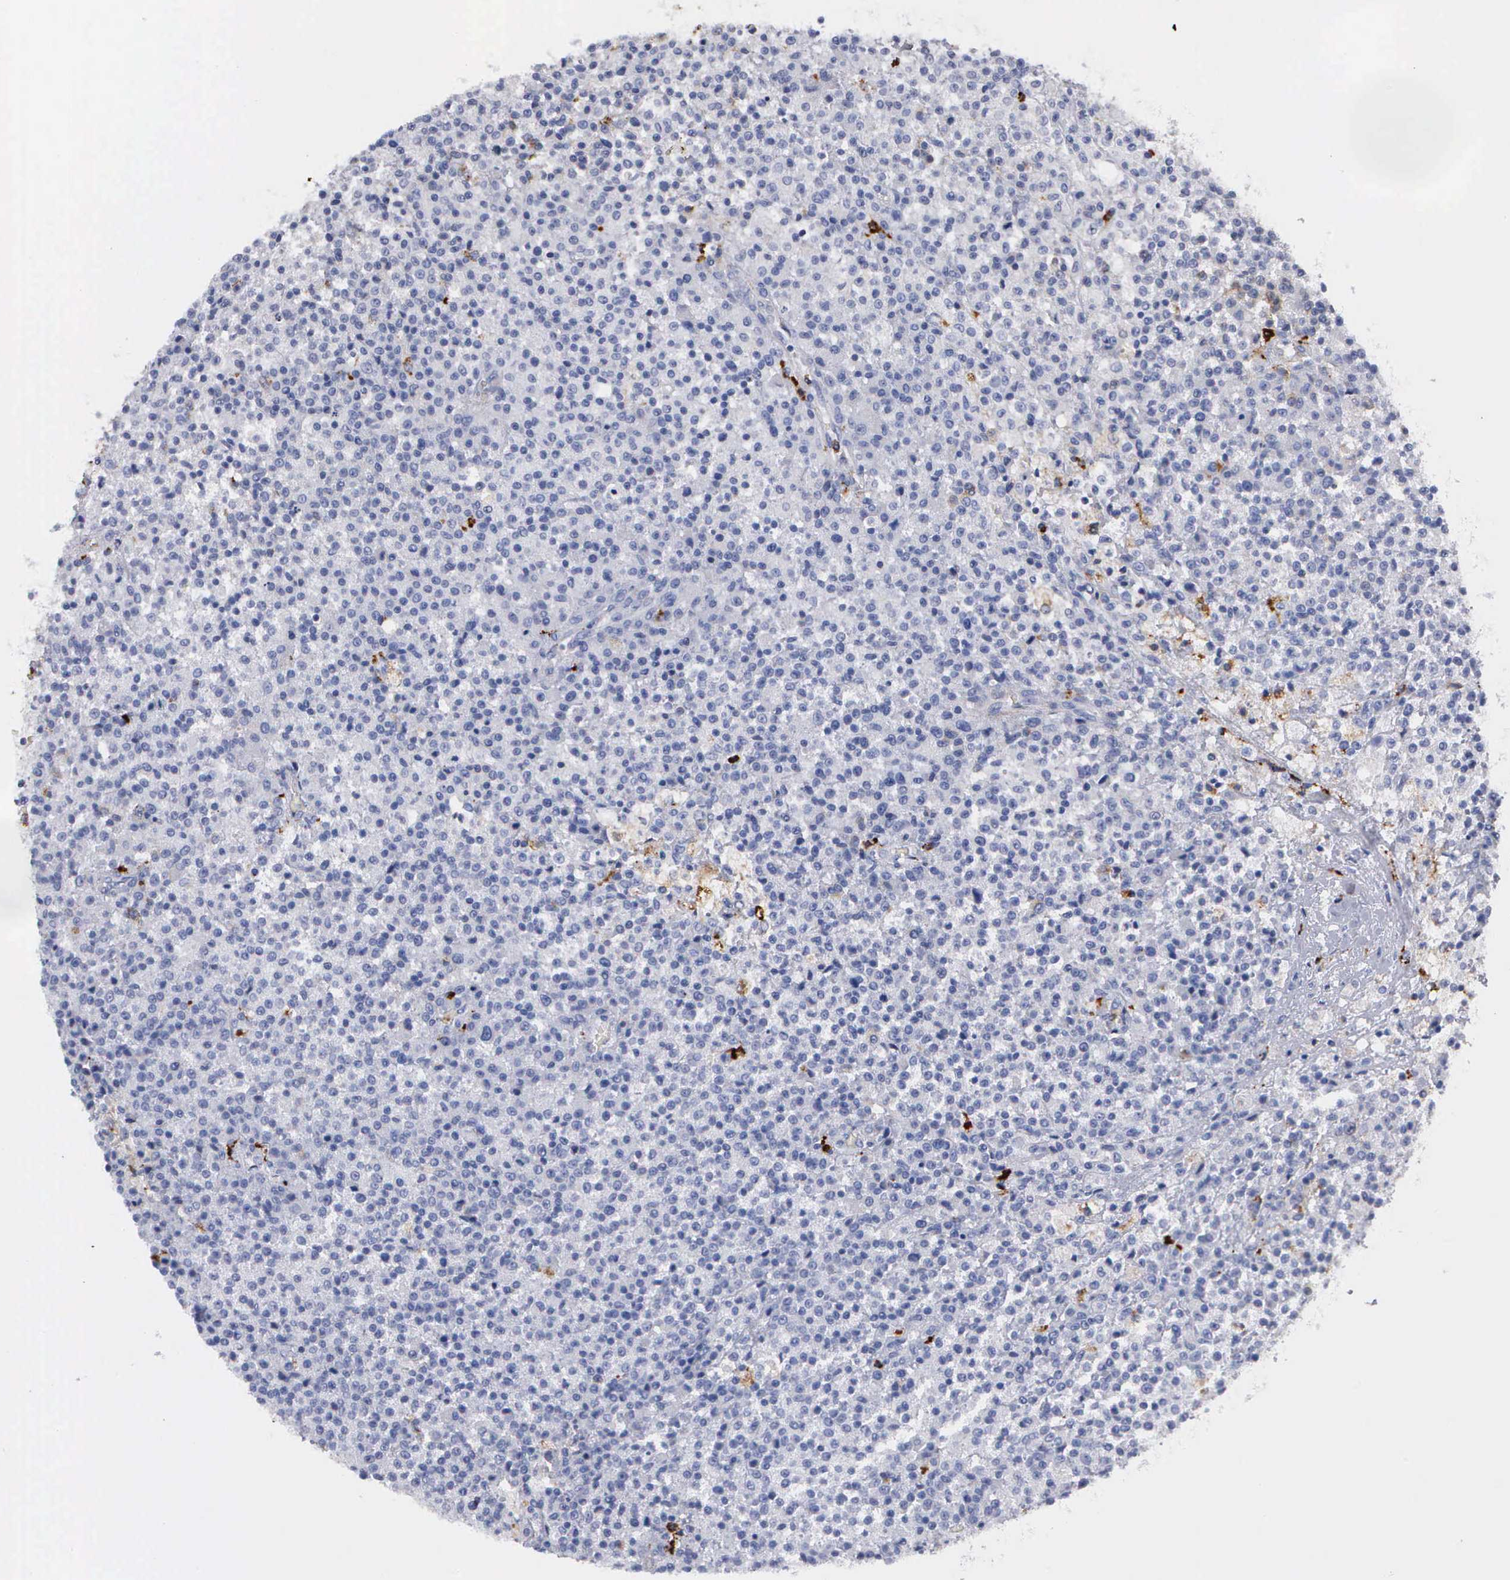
{"staining": {"intensity": "negative", "quantity": "none", "location": "none"}, "tissue": "testis cancer", "cell_type": "Tumor cells", "image_type": "cancer", "snomed": [{"axis": "morphology", "description": "Seminoma, NOS"}, {"axis": "topography", "description": "Testis"}], "caption": "Tumor cells show no significant protein positivity in testis cancer (seminoma).", "gene": "CTSH", "patient": {"sex": "male", "age": 59}}